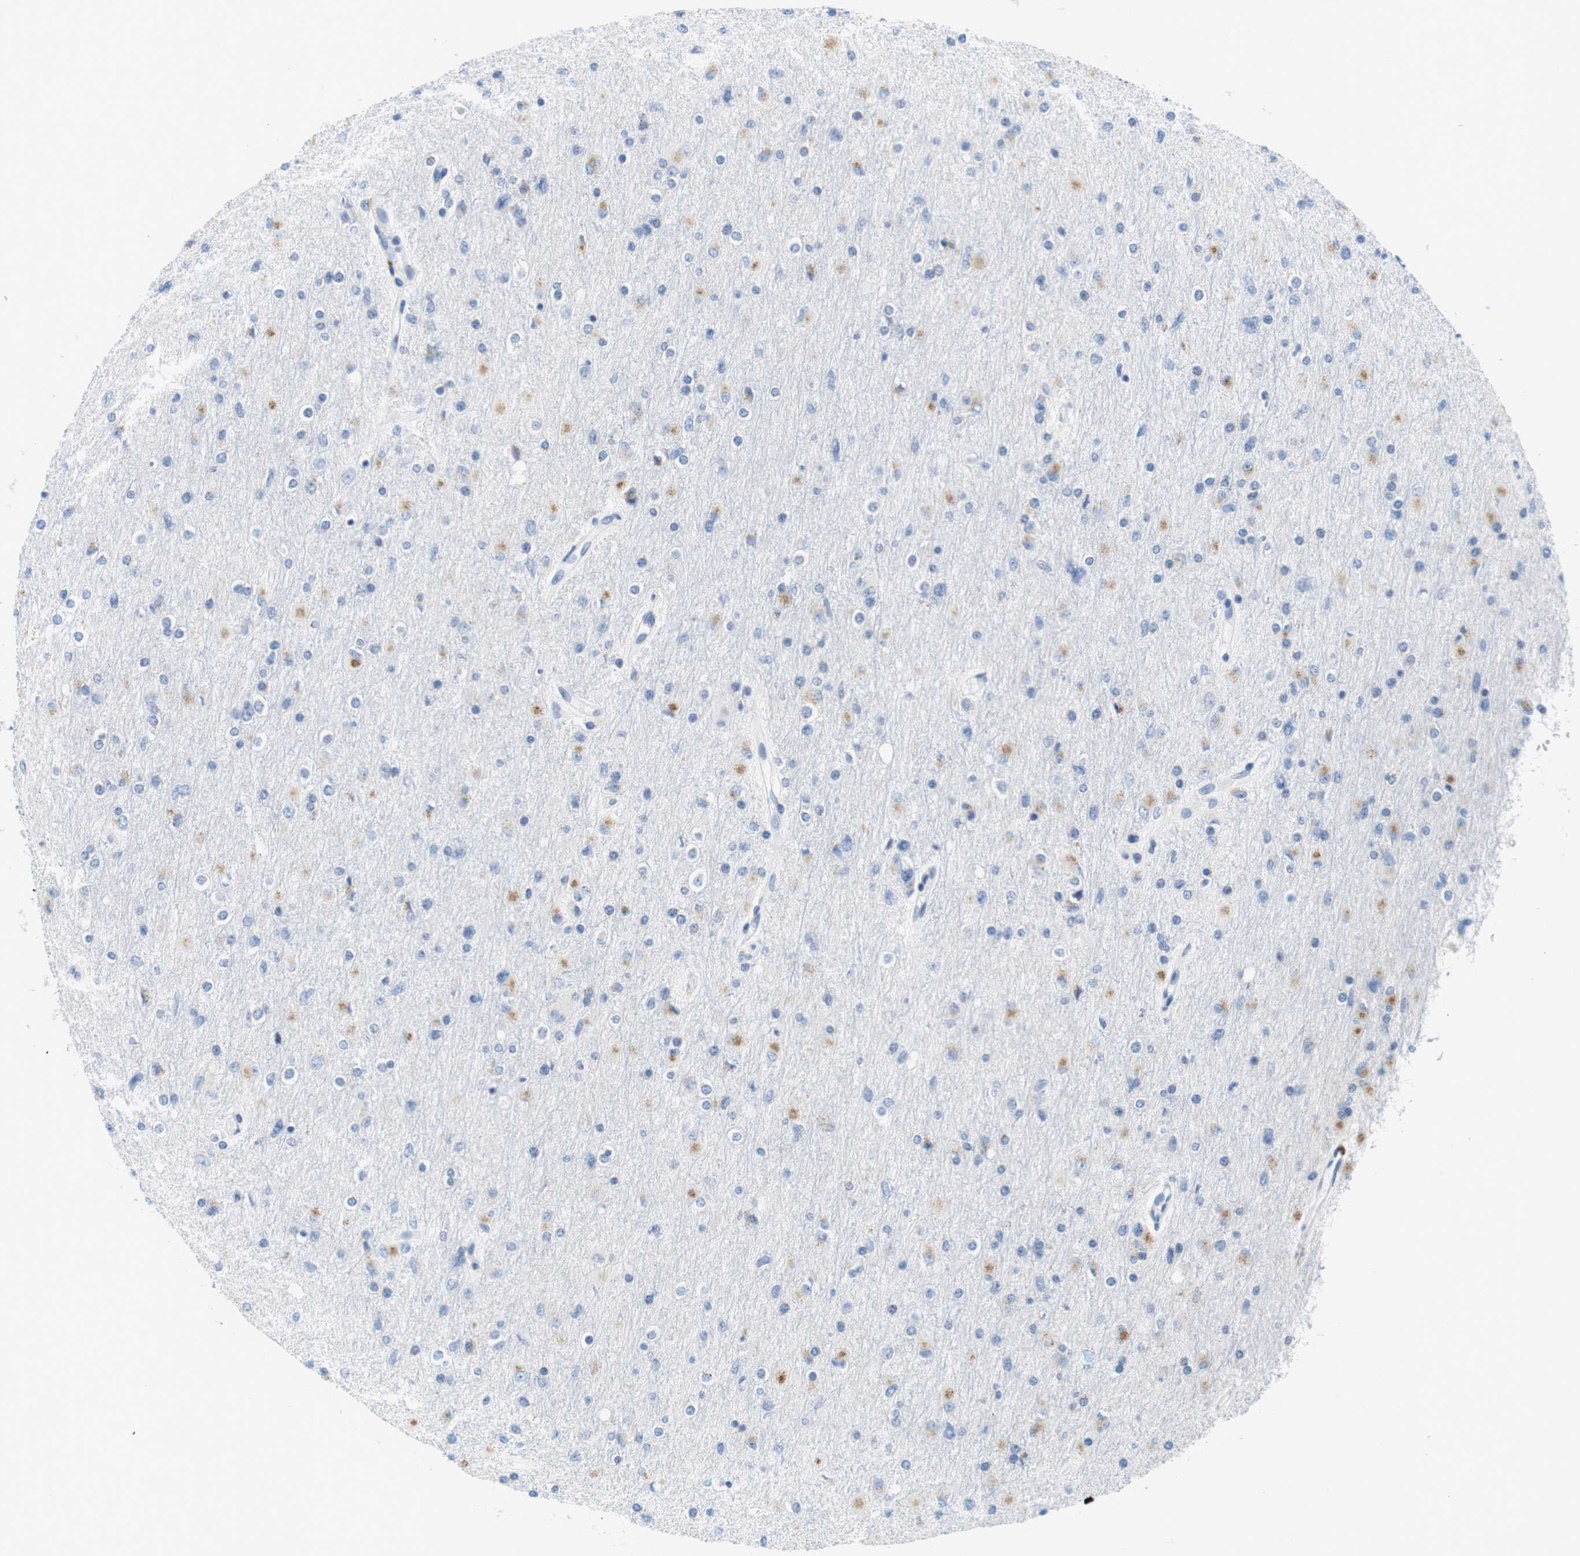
{"staining": {"intensity": "weak", "quantity": "<25%", "location": "cytoplasmic/membranous"}, "tissue": "glioma", "cell_type": "Tumor cells", "image_type": "cancer", "snomed": [{"axis": "morphology", "description": "Glioma, malignant, High grade"}, {"axis": "topography", "description": "Cerebral cortex"}], "caption": "This photomicrograph is of malignant high-grade glioma stained with IHC to label a protein in brown with the nuclei are counter-stained blue. There is no positivity in tumor cells.", "gene": "CNGA2", "patient": {"sex": "female", "age": 36}}